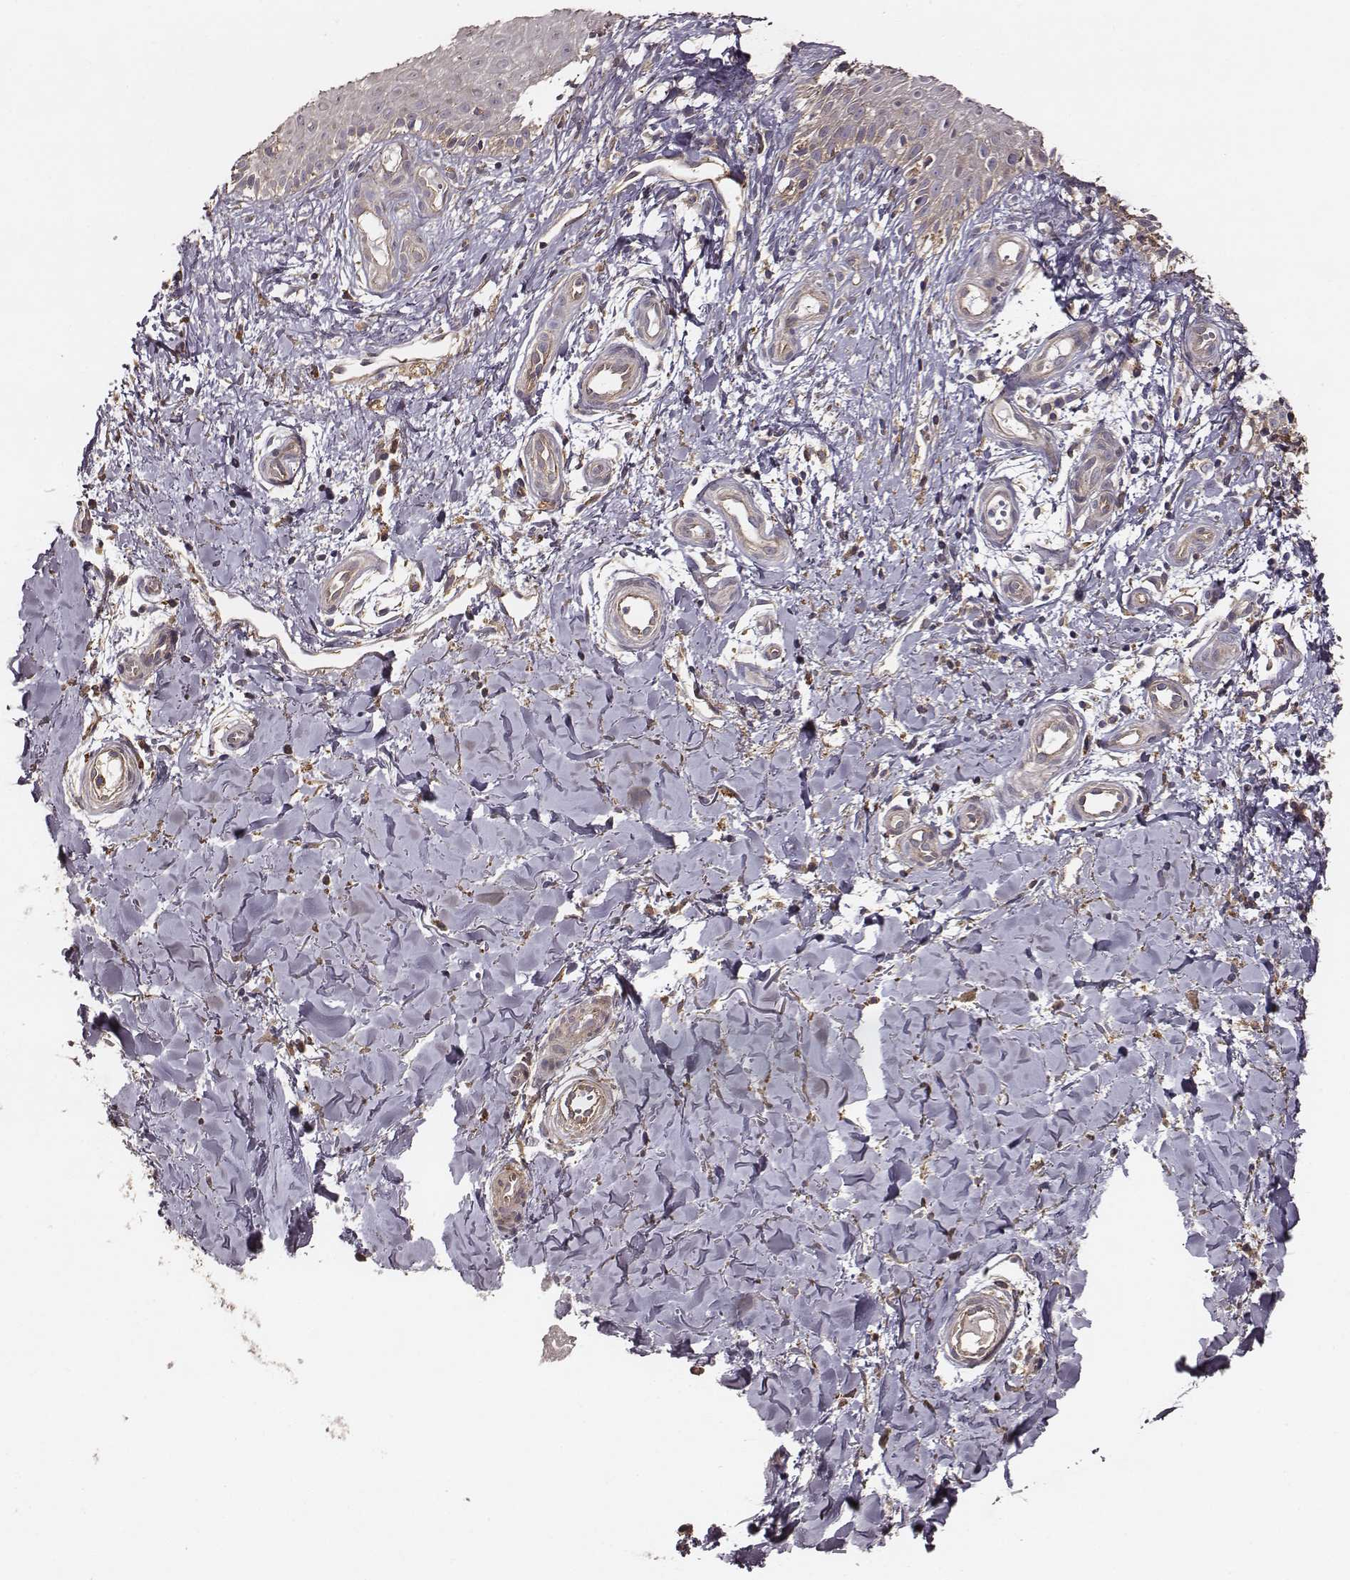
{"staining": {"intensity": "weak", "quantity": "25%-75%", "location": "cytoplasmic/membranous"}, "tissue": "melanoma", "cell_type": "Tumor cells", "image_type": "cancer", "snomed": [{"axis": "morphology", "description": "Malignant melanoma, NOS"}, {"axis": "topography", "description": "Skin"}], "caption": "A brown stain highlights weak cytoplasmic/membranous expression of a protein in human malignant melanoma tumor cells. The staining was performed using DAB (3,3'-diaminobenzidine), with brown indicating positive protein expression. Nuclei are stained blue with hematoxylin.", "gene": "VPS26A", "patient": {"sex": "female", "age": 53}}